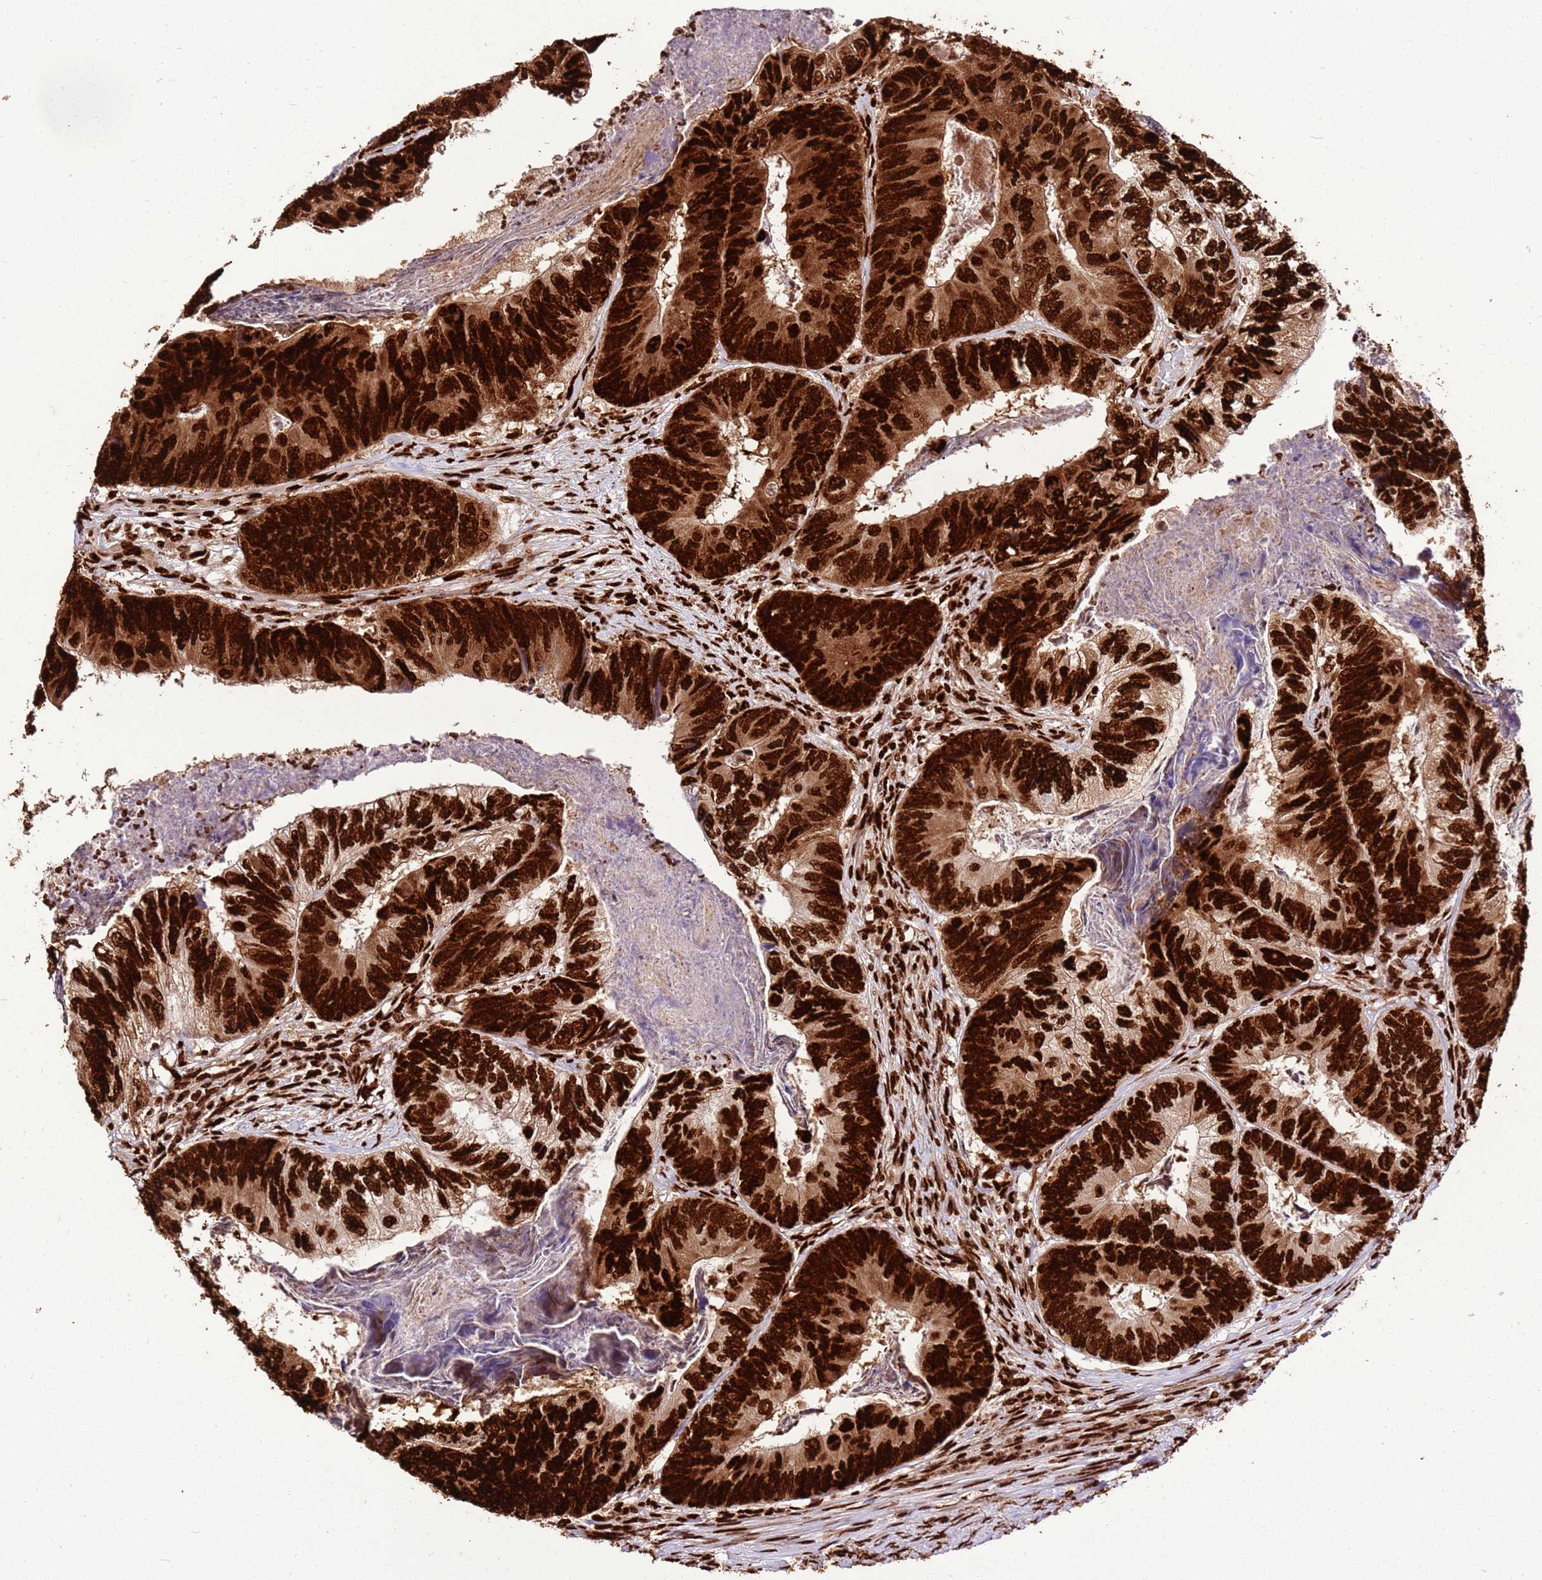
{"staining": {"intensity": "strong", "quantity": ">75%", "location": "nuclear"}, "tissue": "colorectal cancer", "cell_type": "Tumor cells", "image_type": "cancer", "snomed": [{"axis": "morphology", "description": "Adenocarcinoma, NOS"}, {"axis": "topography", "description": "Colon"}], "caption": "High-power microscopy captured an immunohistochemistry (IHC) micrograph of colorectal cancer (adenocarcinoma), revealing strong nuclear positivity in about >75% of tumor cells.", "gene": "HNRNPAB", "patient": {"sex": "female", "age": 67}}